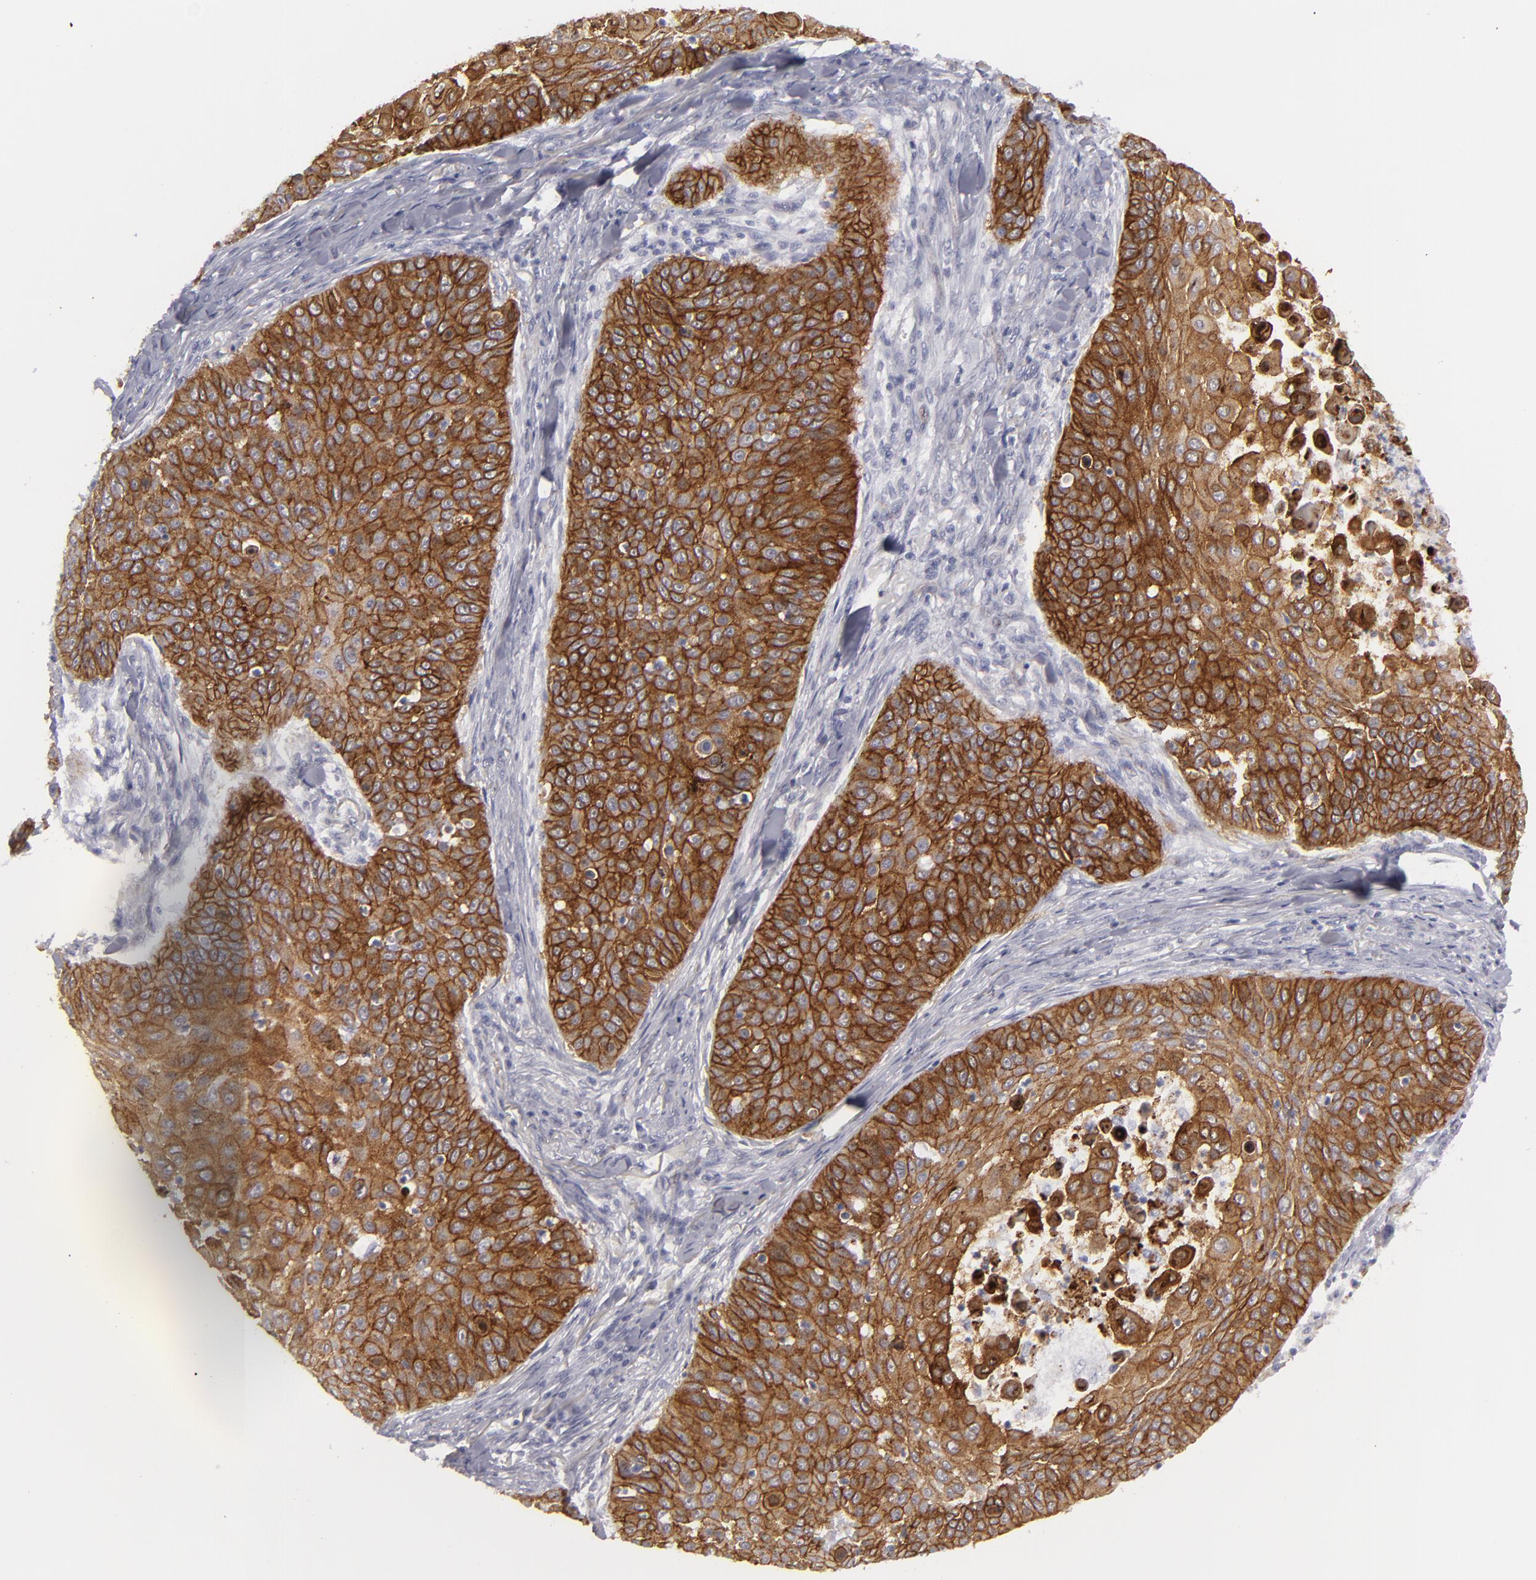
{"staining": {"intensity": "strong", "quantity": ">75%", "location": "cytoplasmic/membranous"}, "tissue": "skin cancer", "cell_type": "Tumor cells", "image_type": "cancer", "snomed": [{"axis": "morphology", "description": "Squamous cell carcinoma, NOS"}, {"axis": "topography", "description": "Skin"}], "caption": "Skin cancer stained with a brown dye shows strong cytoplasmic/membranous positive positivity in approximately >75% of tumor cells.", "gene": "JUP", "patient": {"sex": "male", "age": 82}}